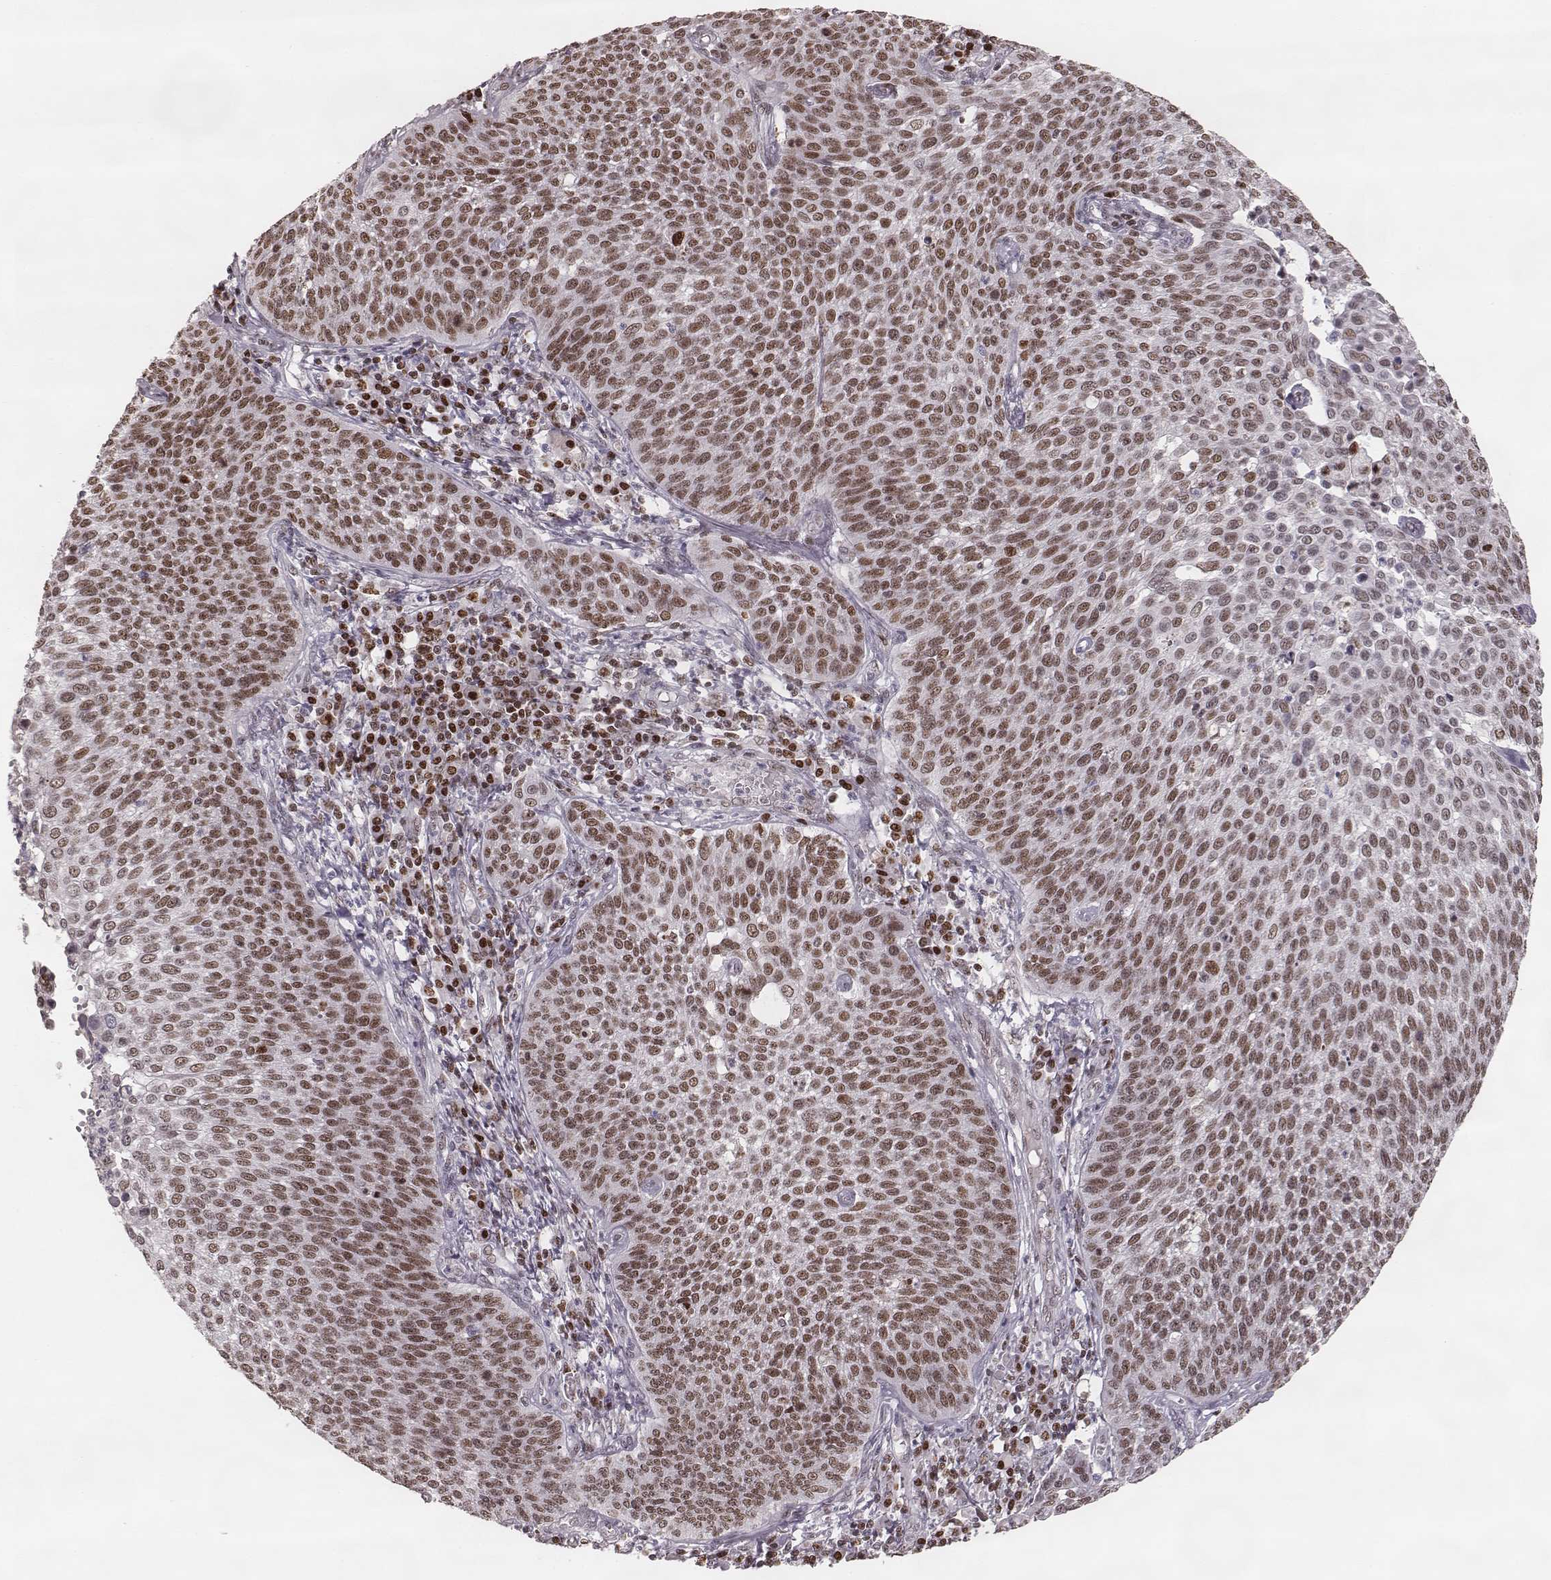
{"staining": {"intensity": "moderate", "quantity": ">75%", "location": "nuclear"}, "tissue": "cervical cancer", "cell_type": "Tumor cells", "image_type": "cancer", "snomed": [{"axis": "morphology", "description": "Squamous cell carcinoma, NOS"}, {"axis": "topography", "description": "Cervix"}], "caption": "About >75% of tumor cells in cervical cancer (squamous cell carcinoma) demonstrate moderate nuclear protein expression as visualized by brown immunohistochemical staining.", "gene": "PARP1", "patient": {"sex": "female", "age": 34}}